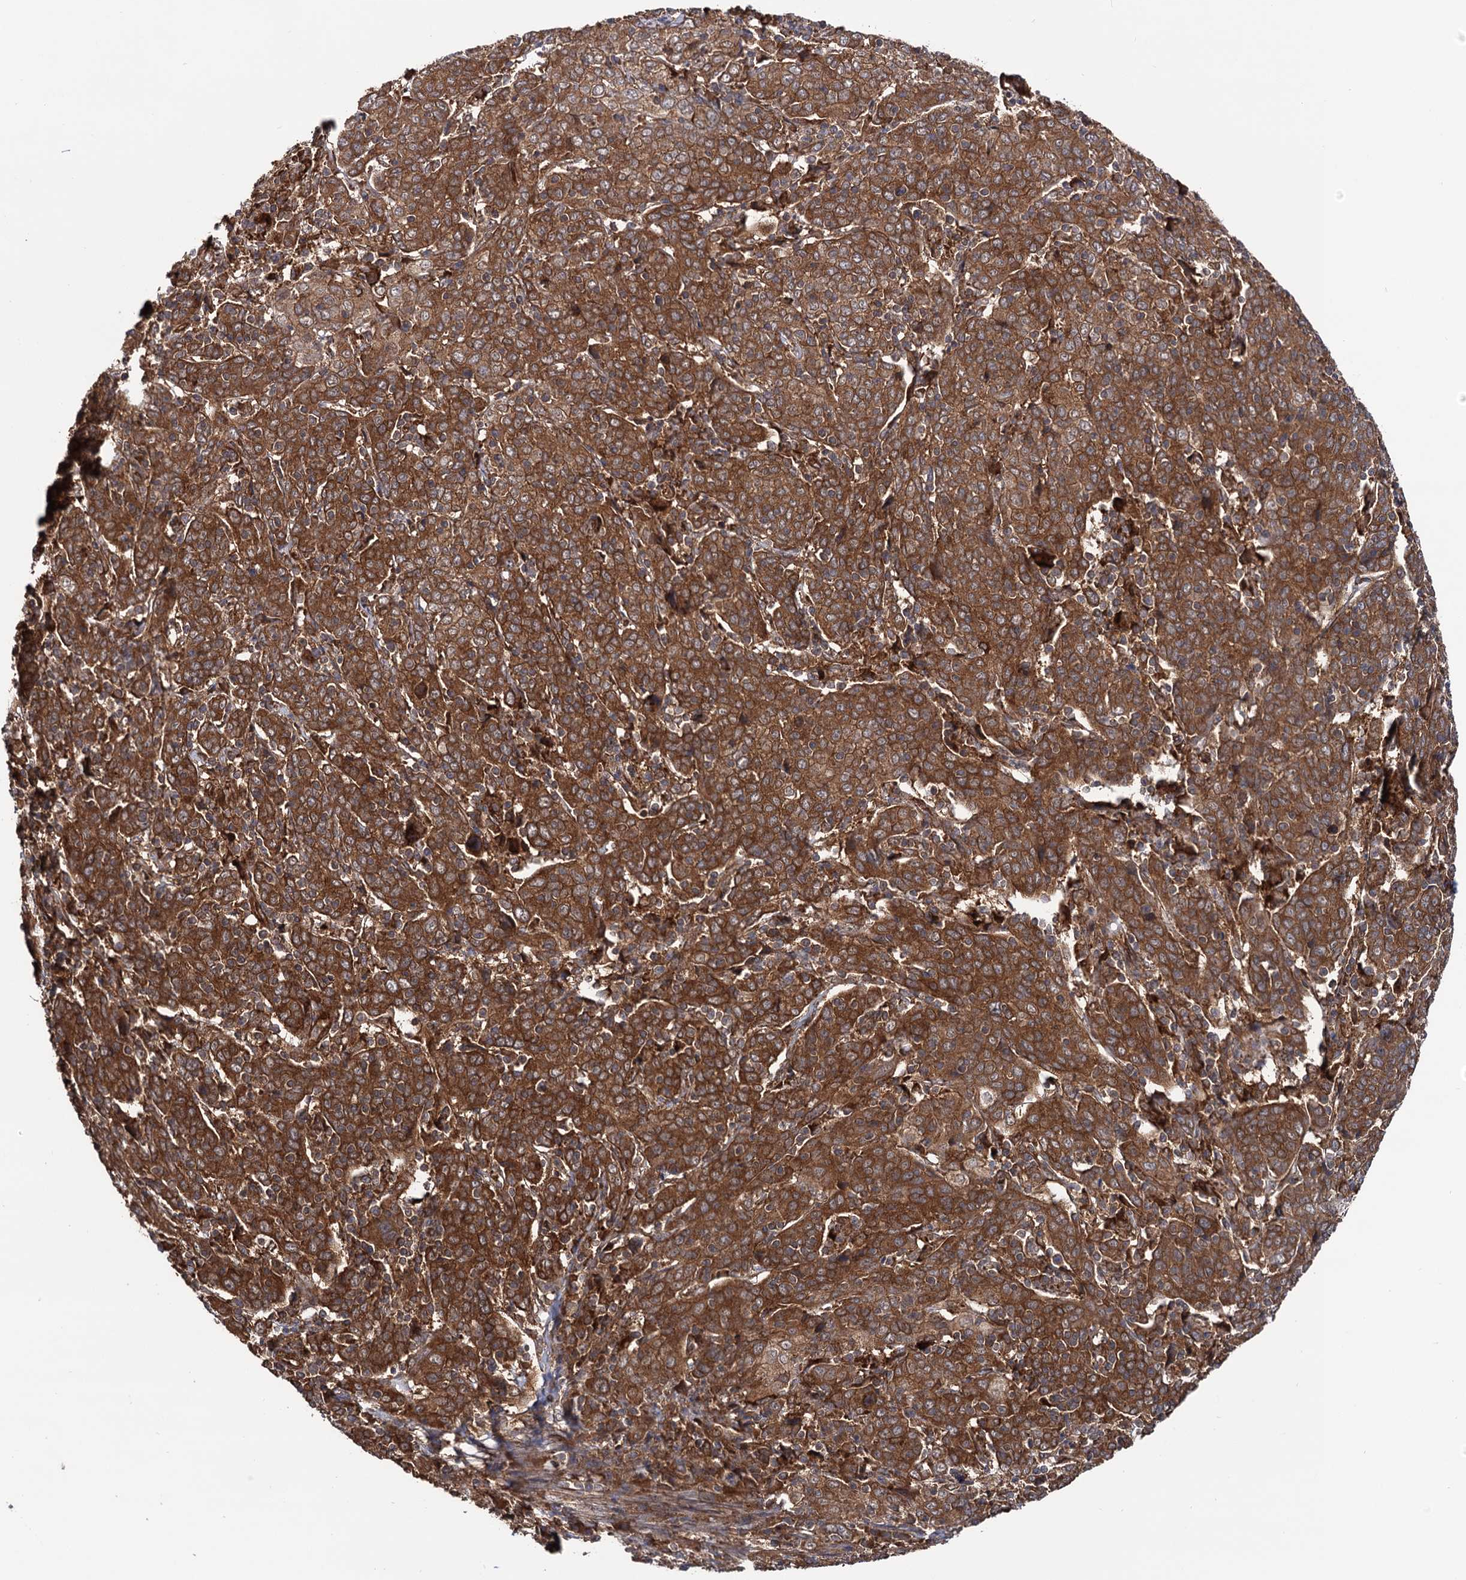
{"staining": {"intensity": "strong", "quantity": ">75%", "location": "cytoplasmic/membranous"}, "tissue": "cervical cancer", "cell_type": "Tumor cells", "image_type": "cancer", "snomed": [{"axis": "morphology", "description": "Squamous cell carcinoma, NOS"}, {"axis": "topography", "description": "Cervix"}], "caption": "Protein staining reveals strong cytoplasmic/membranous positivity in approximately >75% of tumor cells in cervical cancer.", "gene": "ATP8B4", "patient": {"sex": "female", "age": 67}}